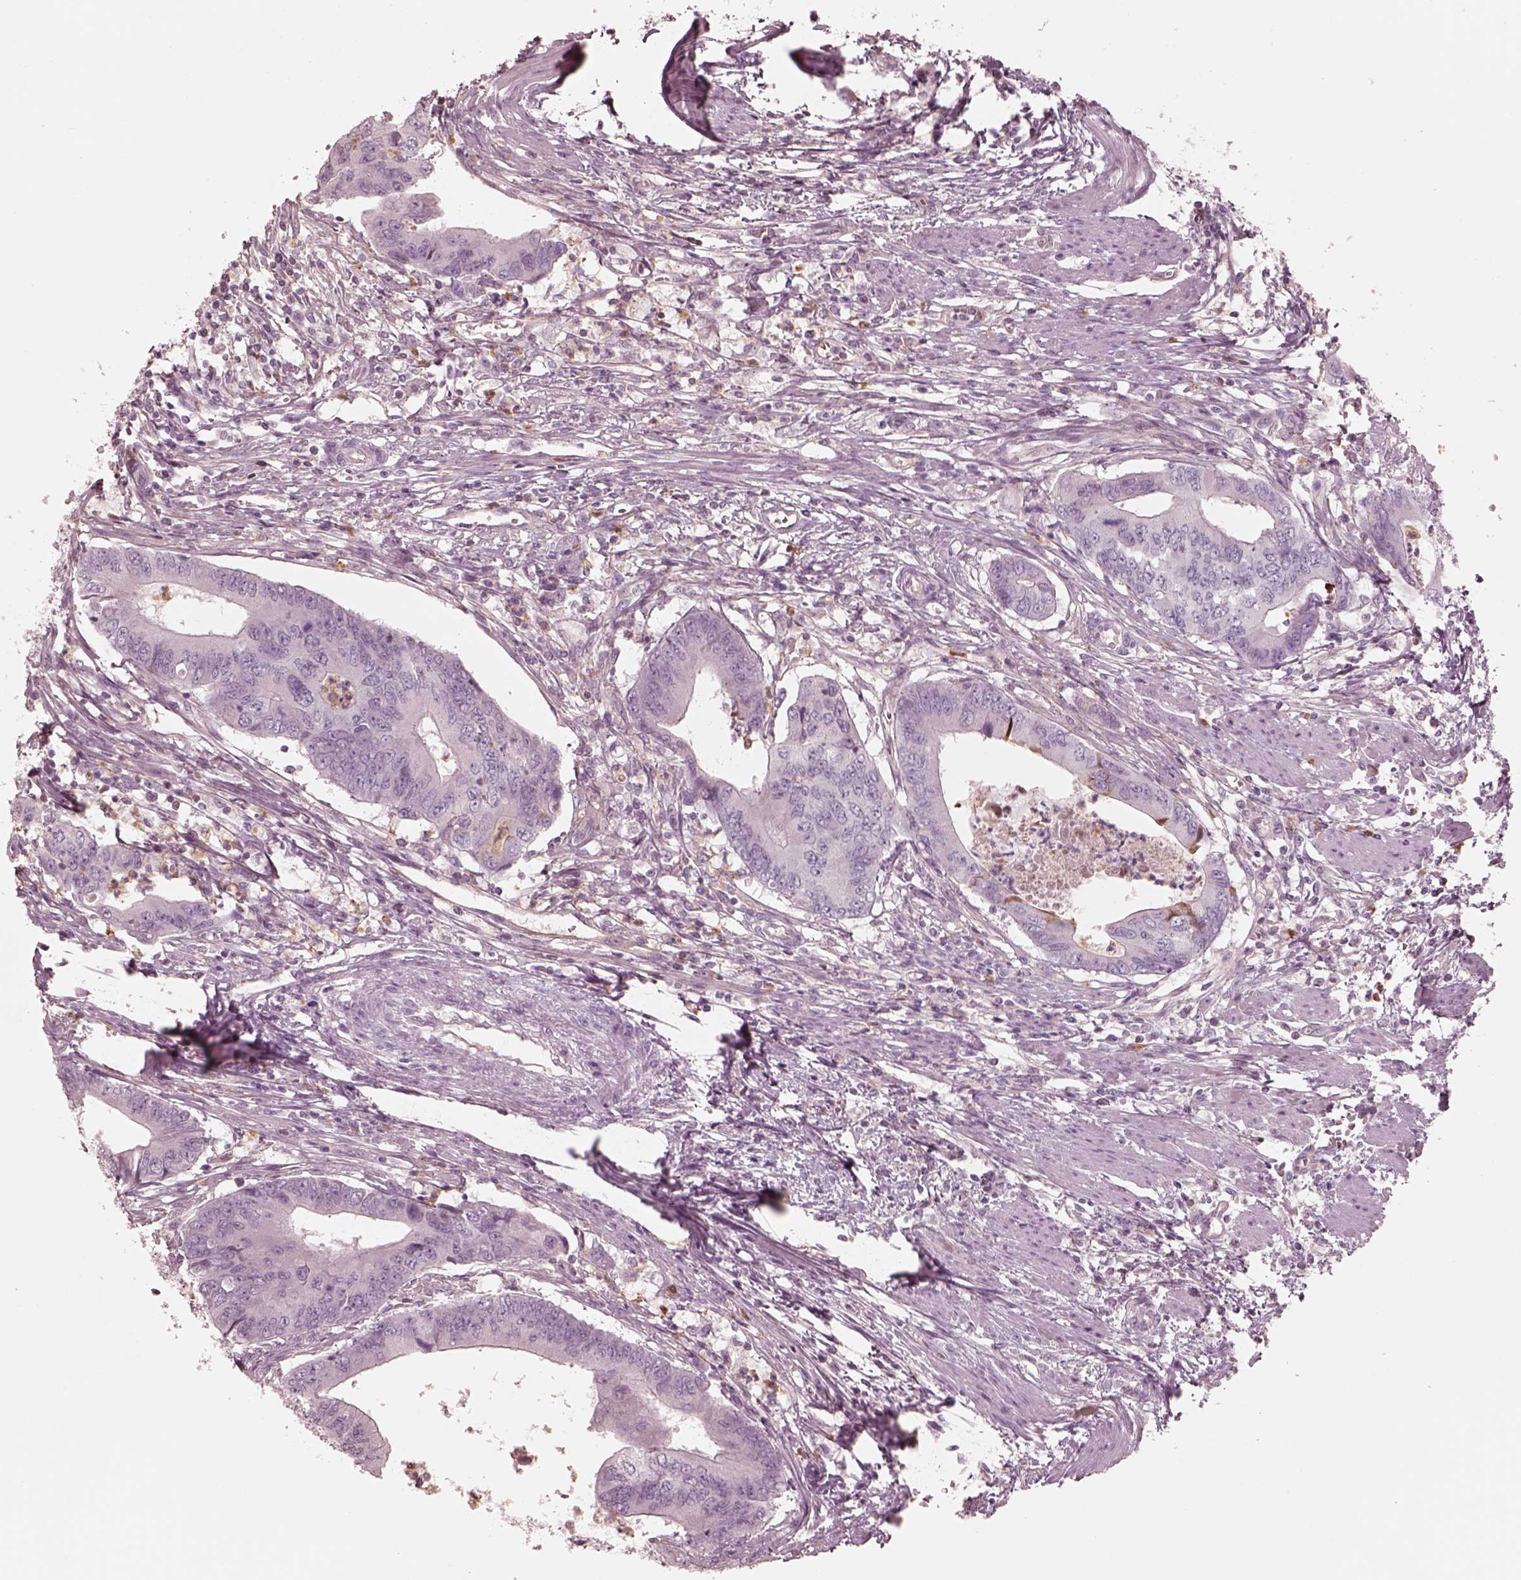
{"staining": {"intensity": "negative", "quantity": "none", "location": "none"}, "tissue": "colorectal cancer", "cell_type": "Tumor cells", "image_type": "cancer", "snomed": [{"axis": "morphology", "description": "Adenocarcinoma, NOS"}, {"axis": "topography", "description": "Colon"}], "caption": "Tumor cells show no significant protein positivity in adenocarcinoma (colorectal). (Brightfield microscopy of DAB (3,3'-diaminobenzidine) IHC at high magnification).", "gene": "GPRIN1", "patient": {"sex": "male", "age": 53}}